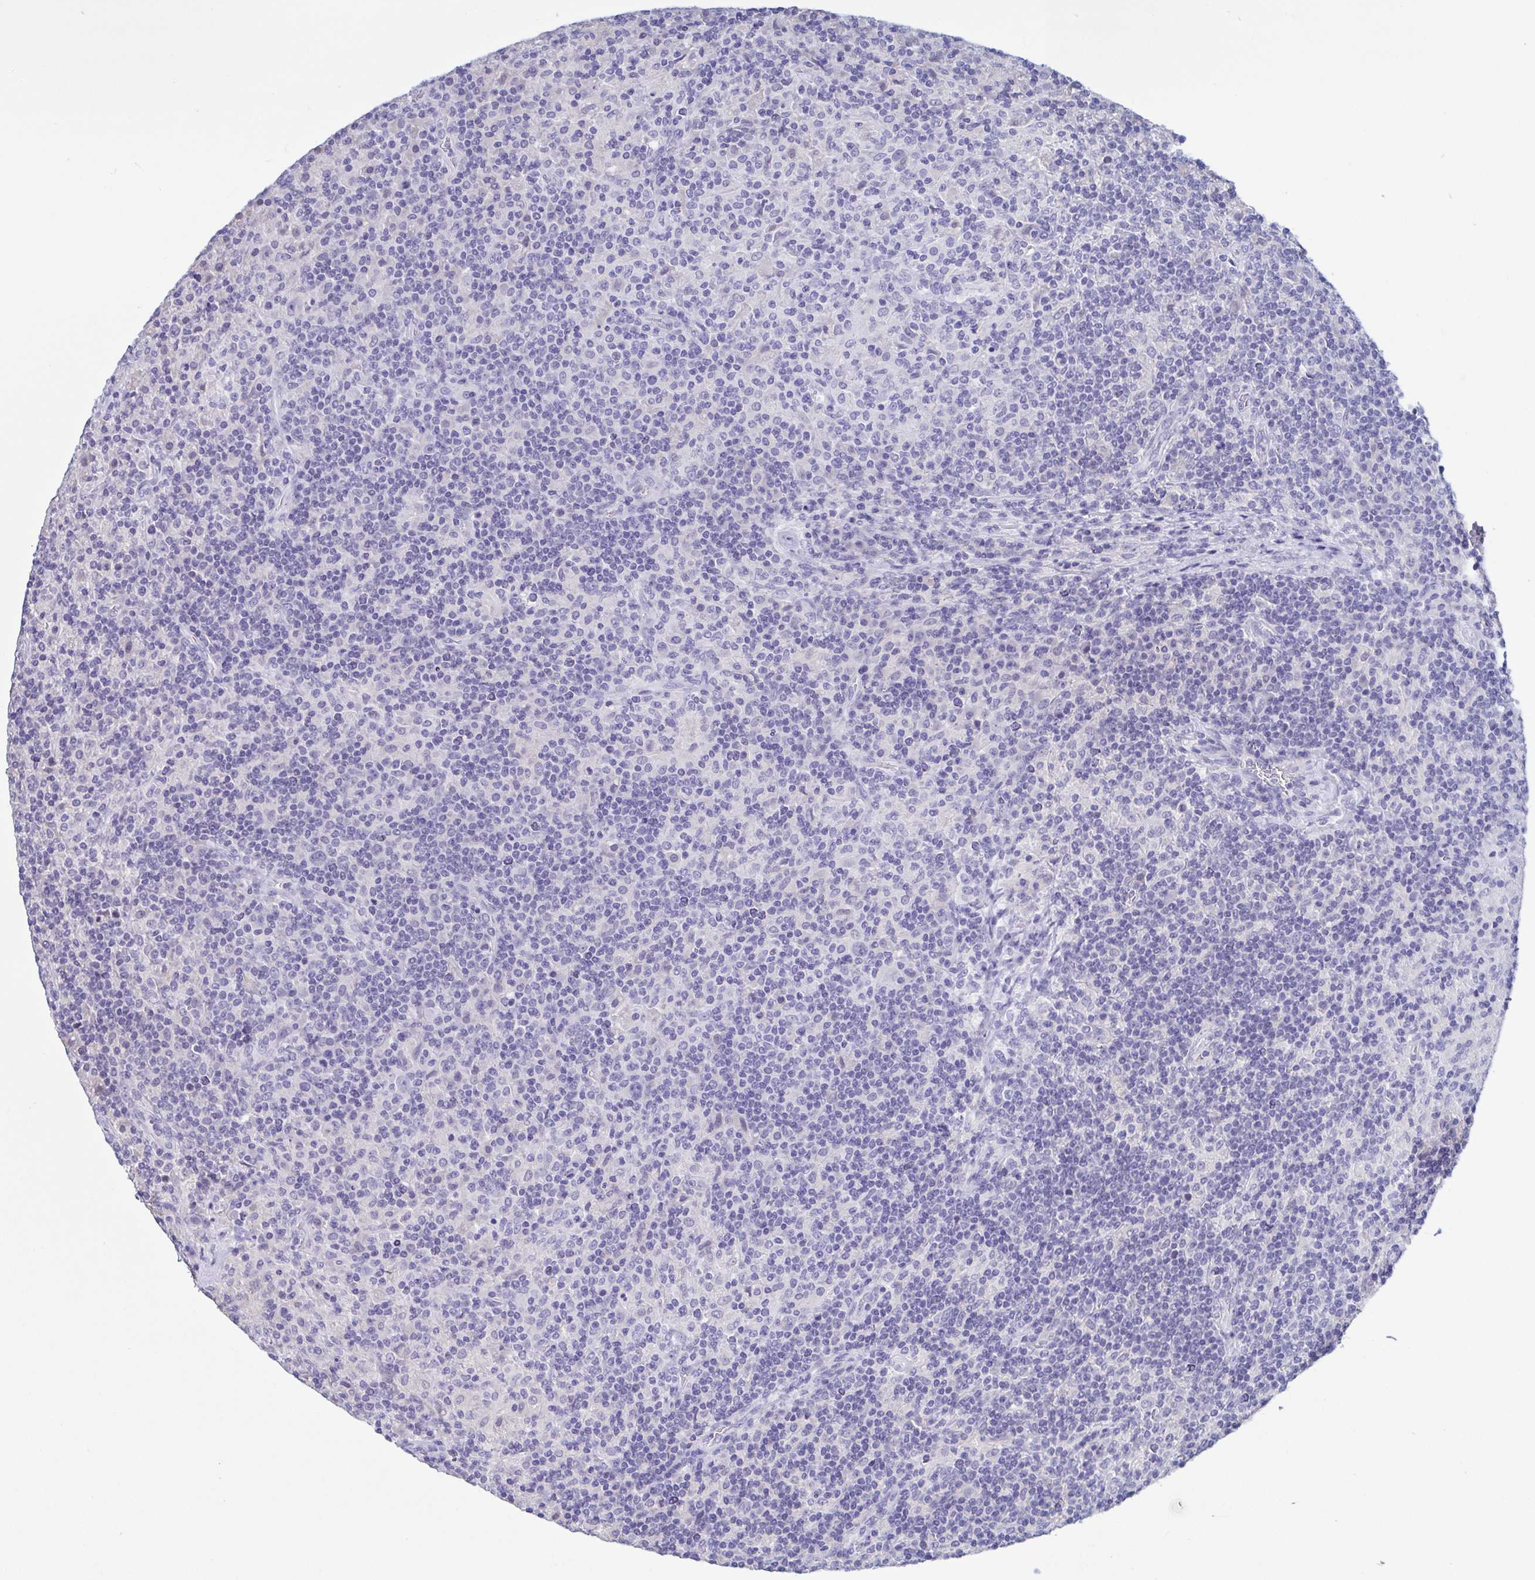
{"staining": {"intensity": "negative", "quantity": "none", "location": "none"}, "tissue": "lymphoma", "cell_type": "Tumor cells", "image_type": "cancer", "snomed": [{"axis": "morphology", "description": "Hodgkin's disease, NOS"}, {"axis": "topography", "description": "Lymph node"}], "caption": "Lymphoma was stained to show a protein in brown. There is no significant expression in tumor cells.", "gene": "TREH", "patient": {"sex": "male", "age": 70}}